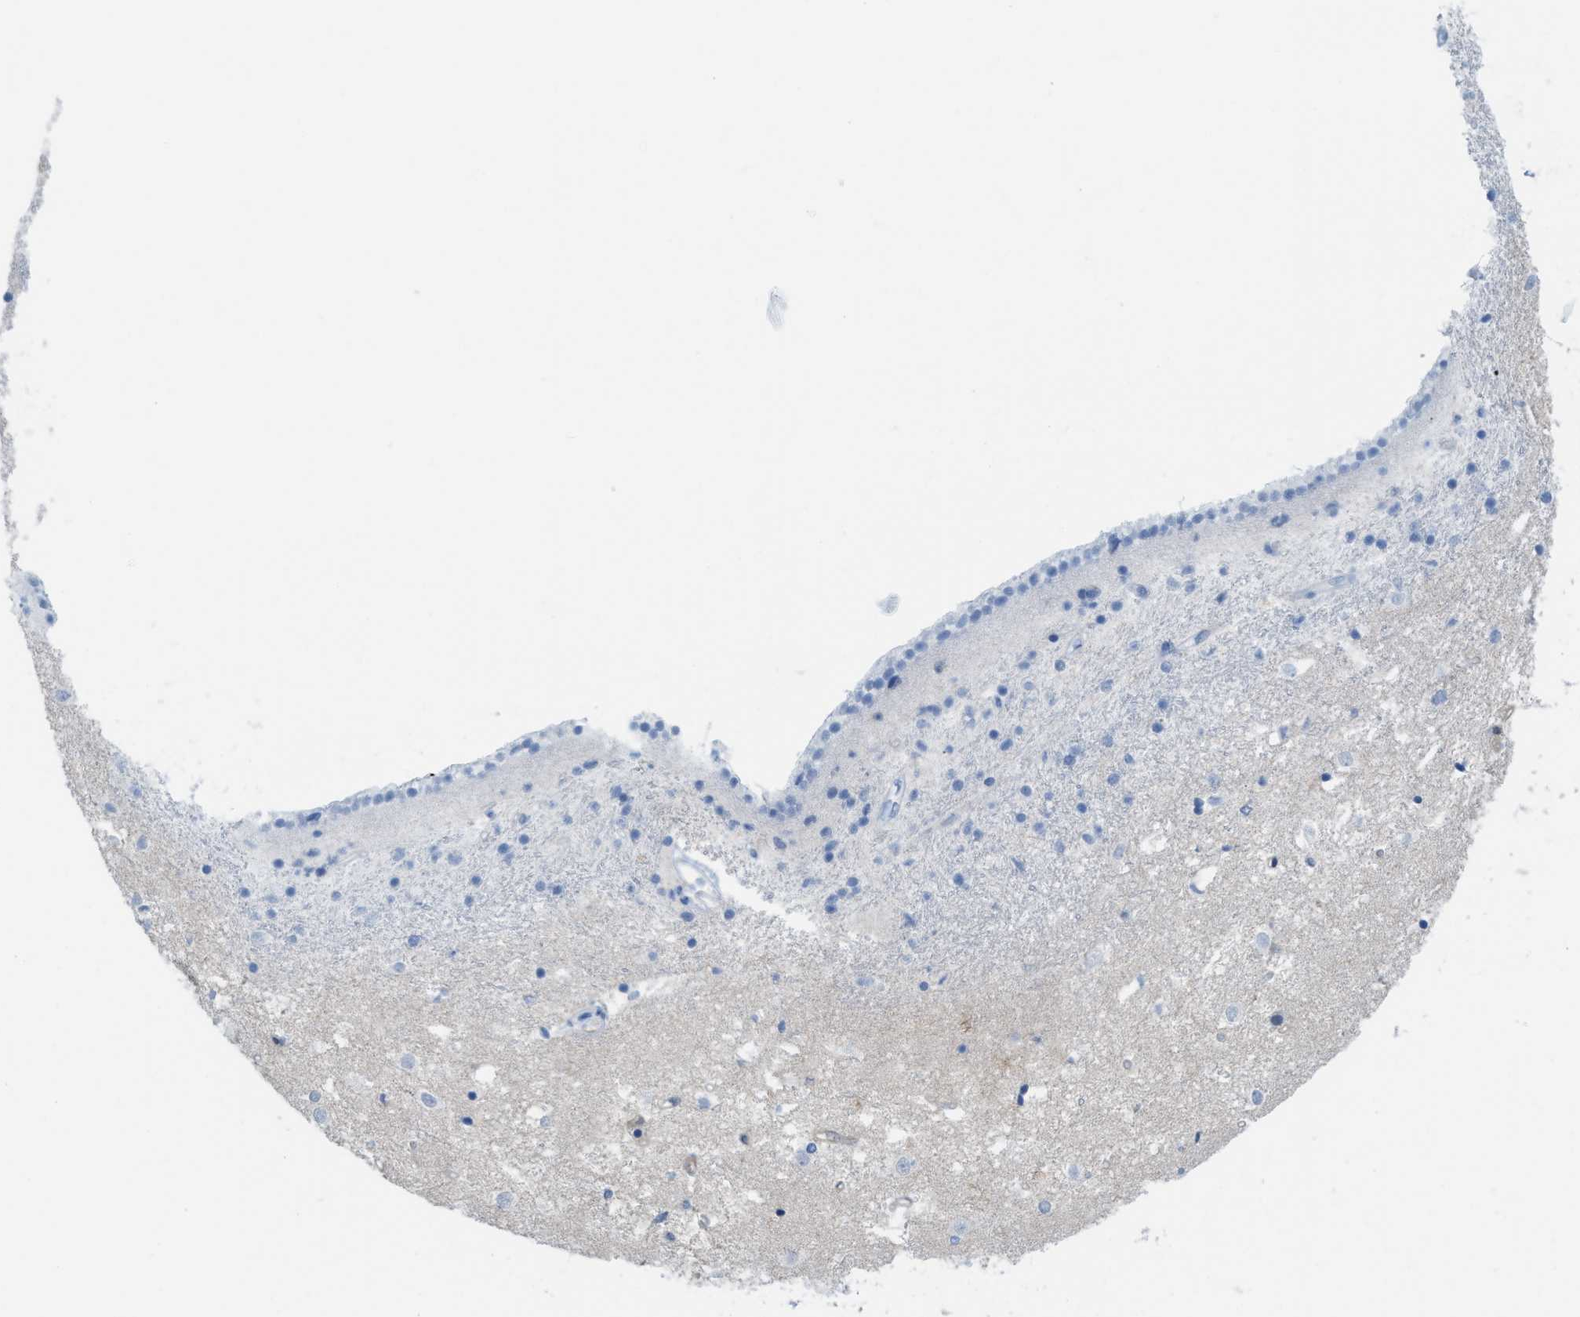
{"staining": {"intensity": "negative", "quantity": "none", "location": "none"}, "tissue": "caudate", "cell_type": "Glial cells", "image_type": "normal", "snomed": [{"axis": "morphology", "description": "Normal tissue, NOS"}, {"axis": "topography", "description": "Lateral ventricle wall"}], "caption": "This image is of normal caudate stained with immunohistochemistry to label a protein in brown with the nuclei are counter-stained blue. There is no staining in glial cells. (DAB immunohistochemistry, high magnification).", "gene": "CSTB", "patient": {"sex": "male", "age": 45}}